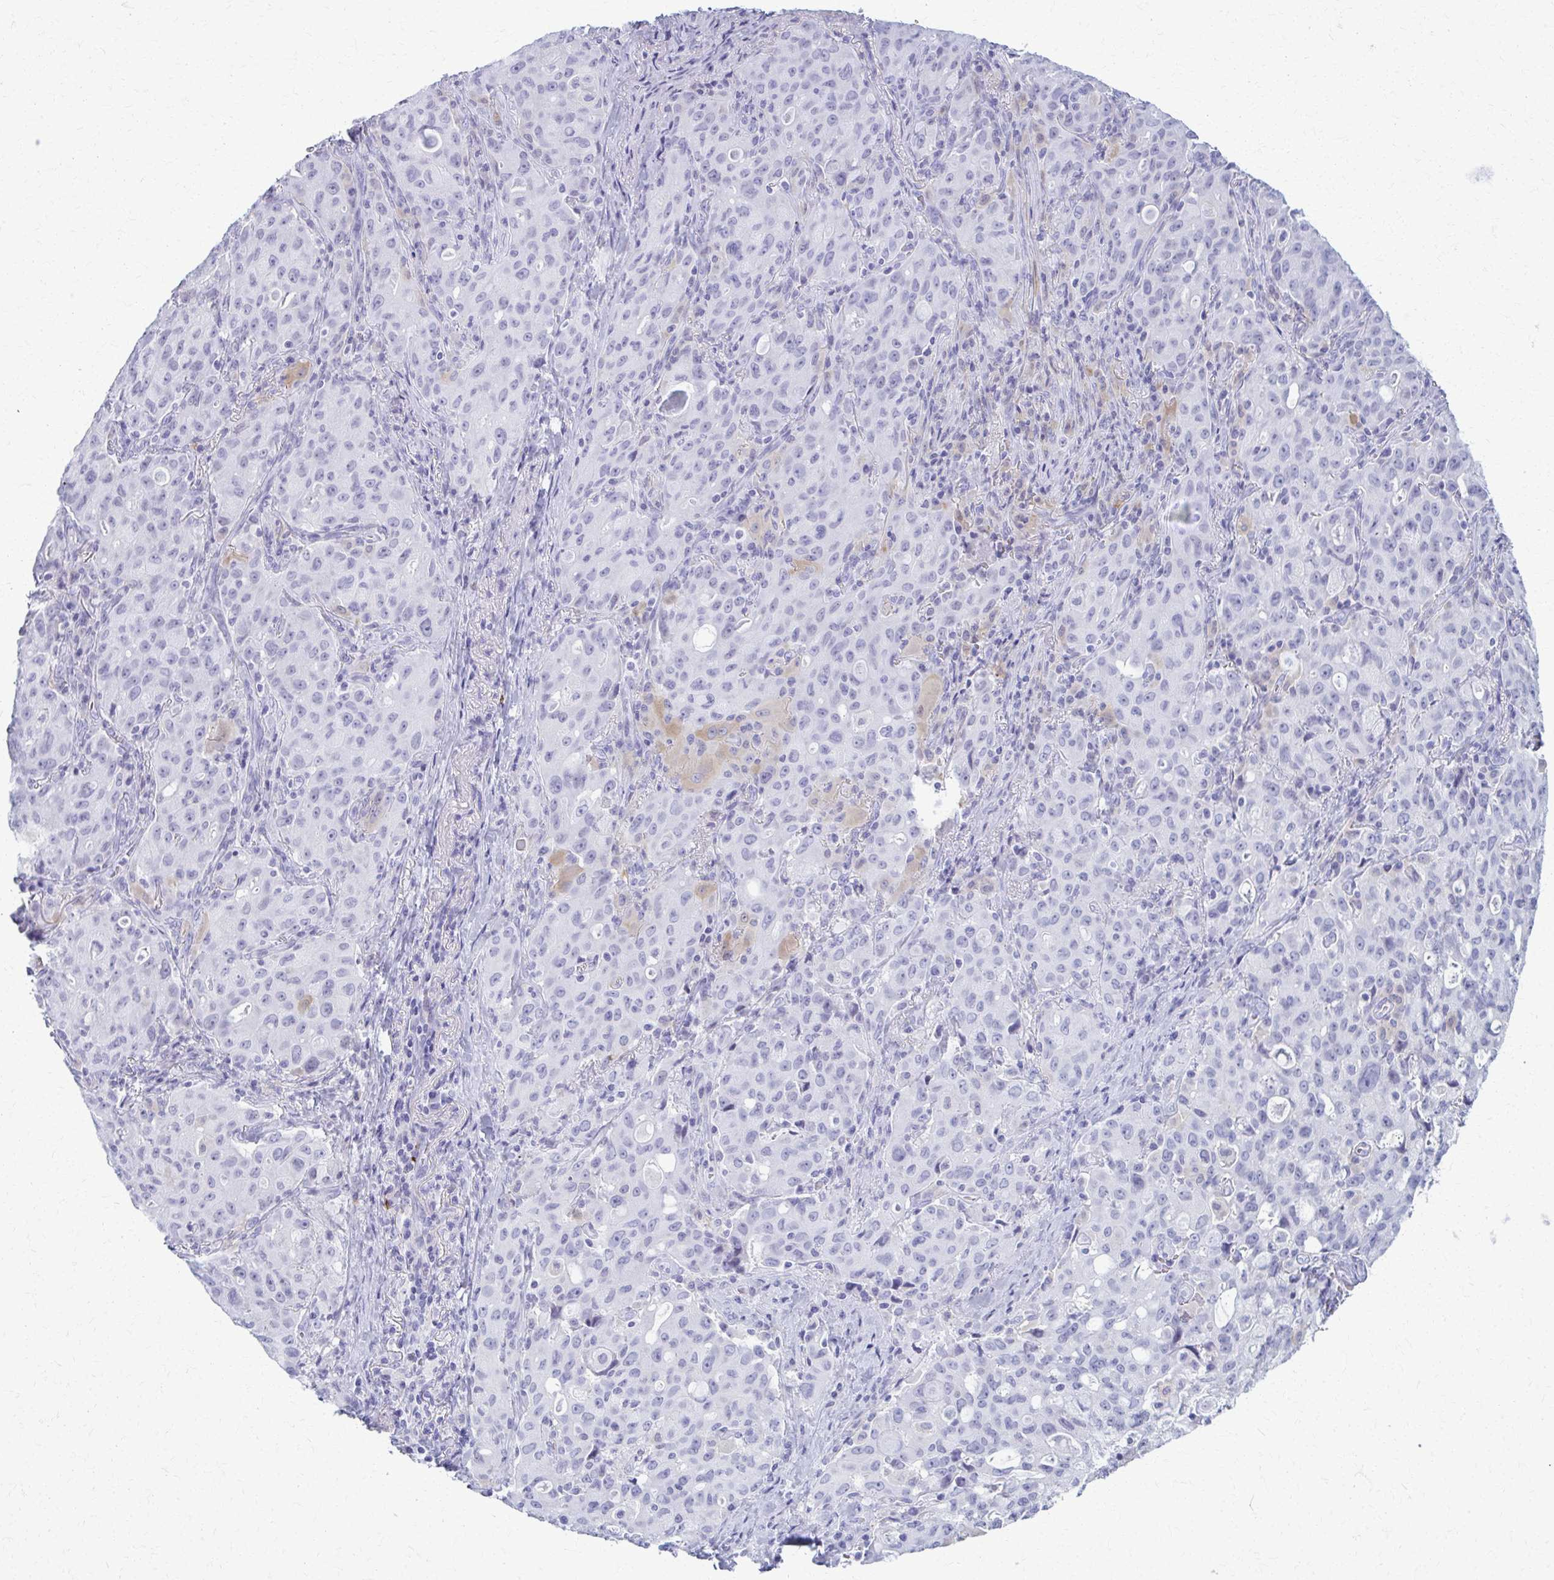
{"staining": {"intensity": "negative", "quantity": "none", "location": "none"}, "tissue": "lung cancer", "cell_type": "Tumor cells", "image_type": "cancer", "snomed": [{"axis": "morphology", "description": "Adenocarcinoma, NOS"}, {"axis": "topography", "description": "Lung"}], "caption": "Protein analysis of lung cancer (adenocarcinoma) reveals no significant positivity in tumor cells.", "gene": "ACSM2B", "patient": {"sex": "female", "age": 44}}